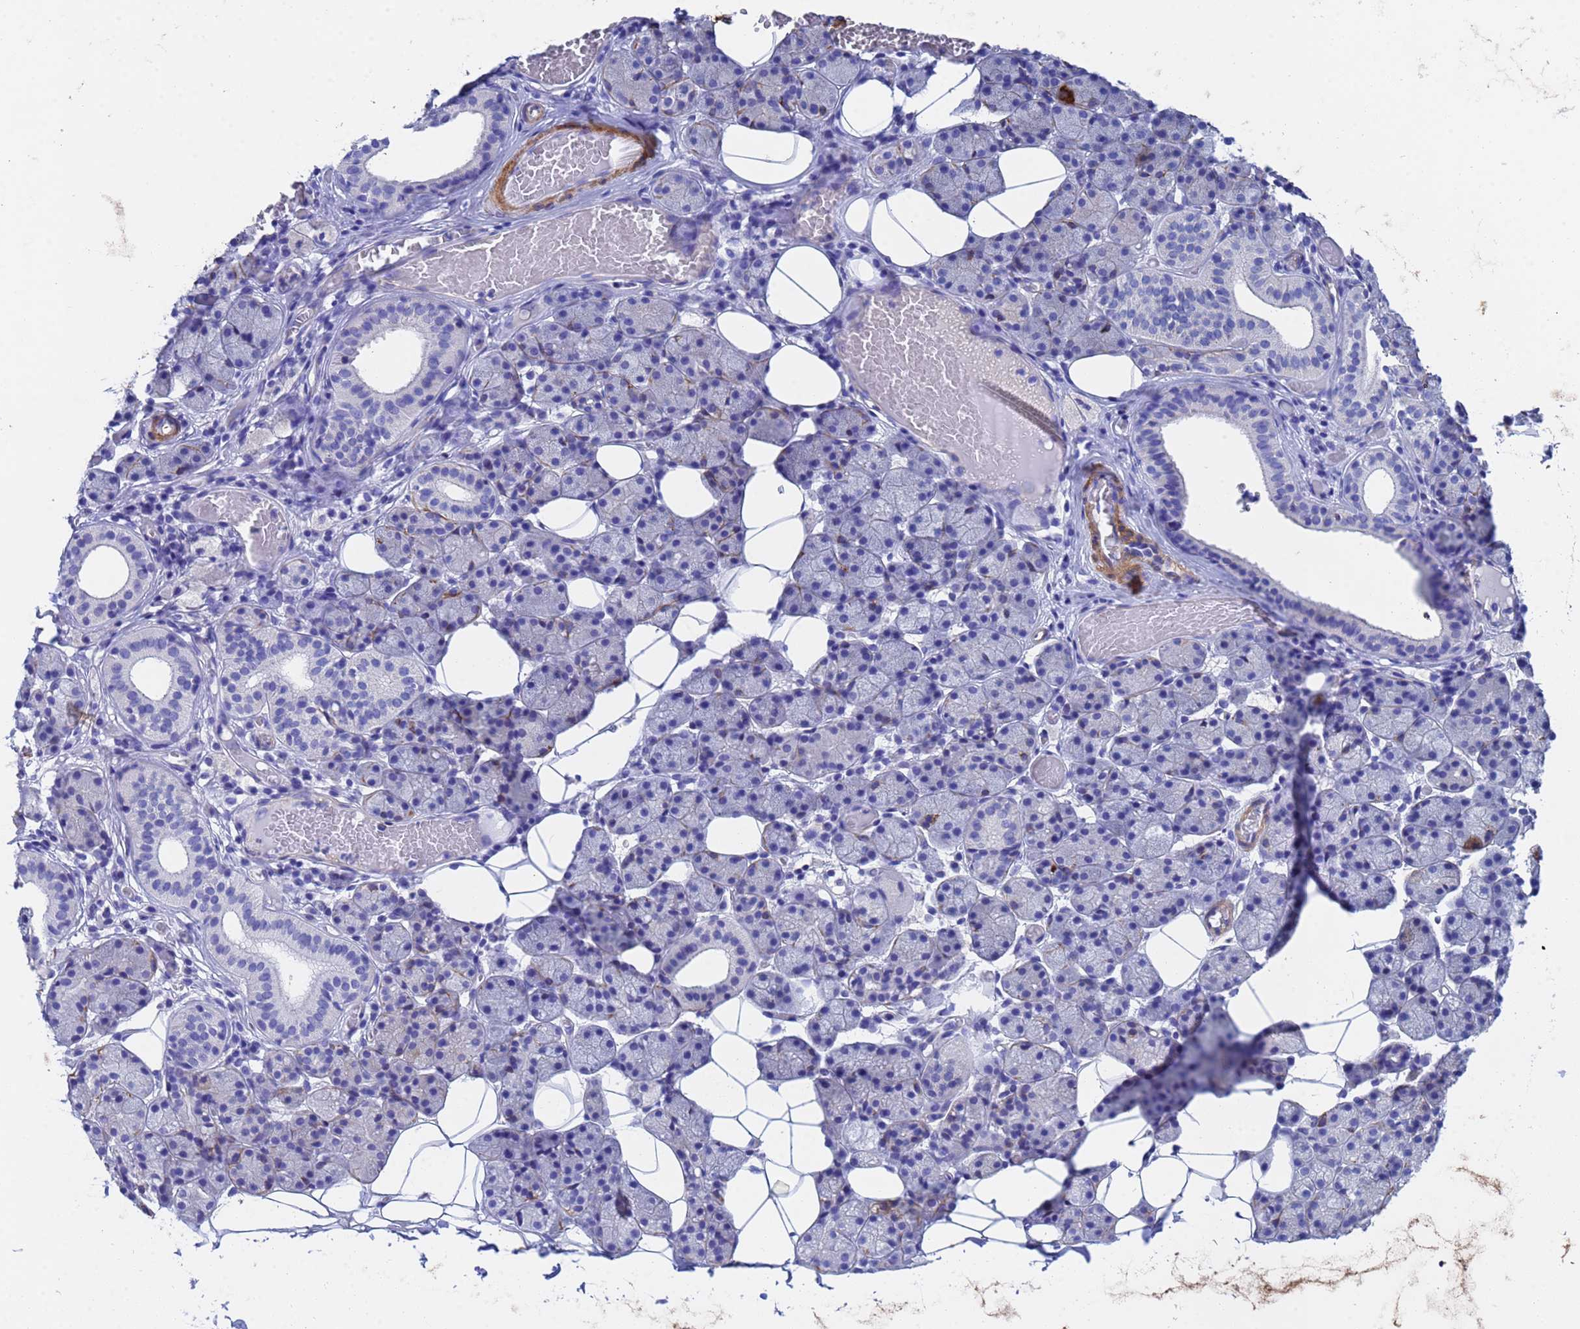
{"staining": {"intensity": "strong", "quantity": "<25%", "location": "cytoplasmic/membranous"}, "tissue": "salivary gland", "cell_type": "Glandular cells", "image_type": "normal", "snomed": [{"axis": "morphology", "description": "Normal tissue, NOS"}, {"axis": "topography", "description": "Salivary gland"}], "caption": "Salivary gland was stained to show a protein in brown. There is medium levels of strong cytoplasmic/membranous expression in approximately <25% of glandular cells.", "gene": "CST1", "patient": {"sex": "female", "age": 33}}